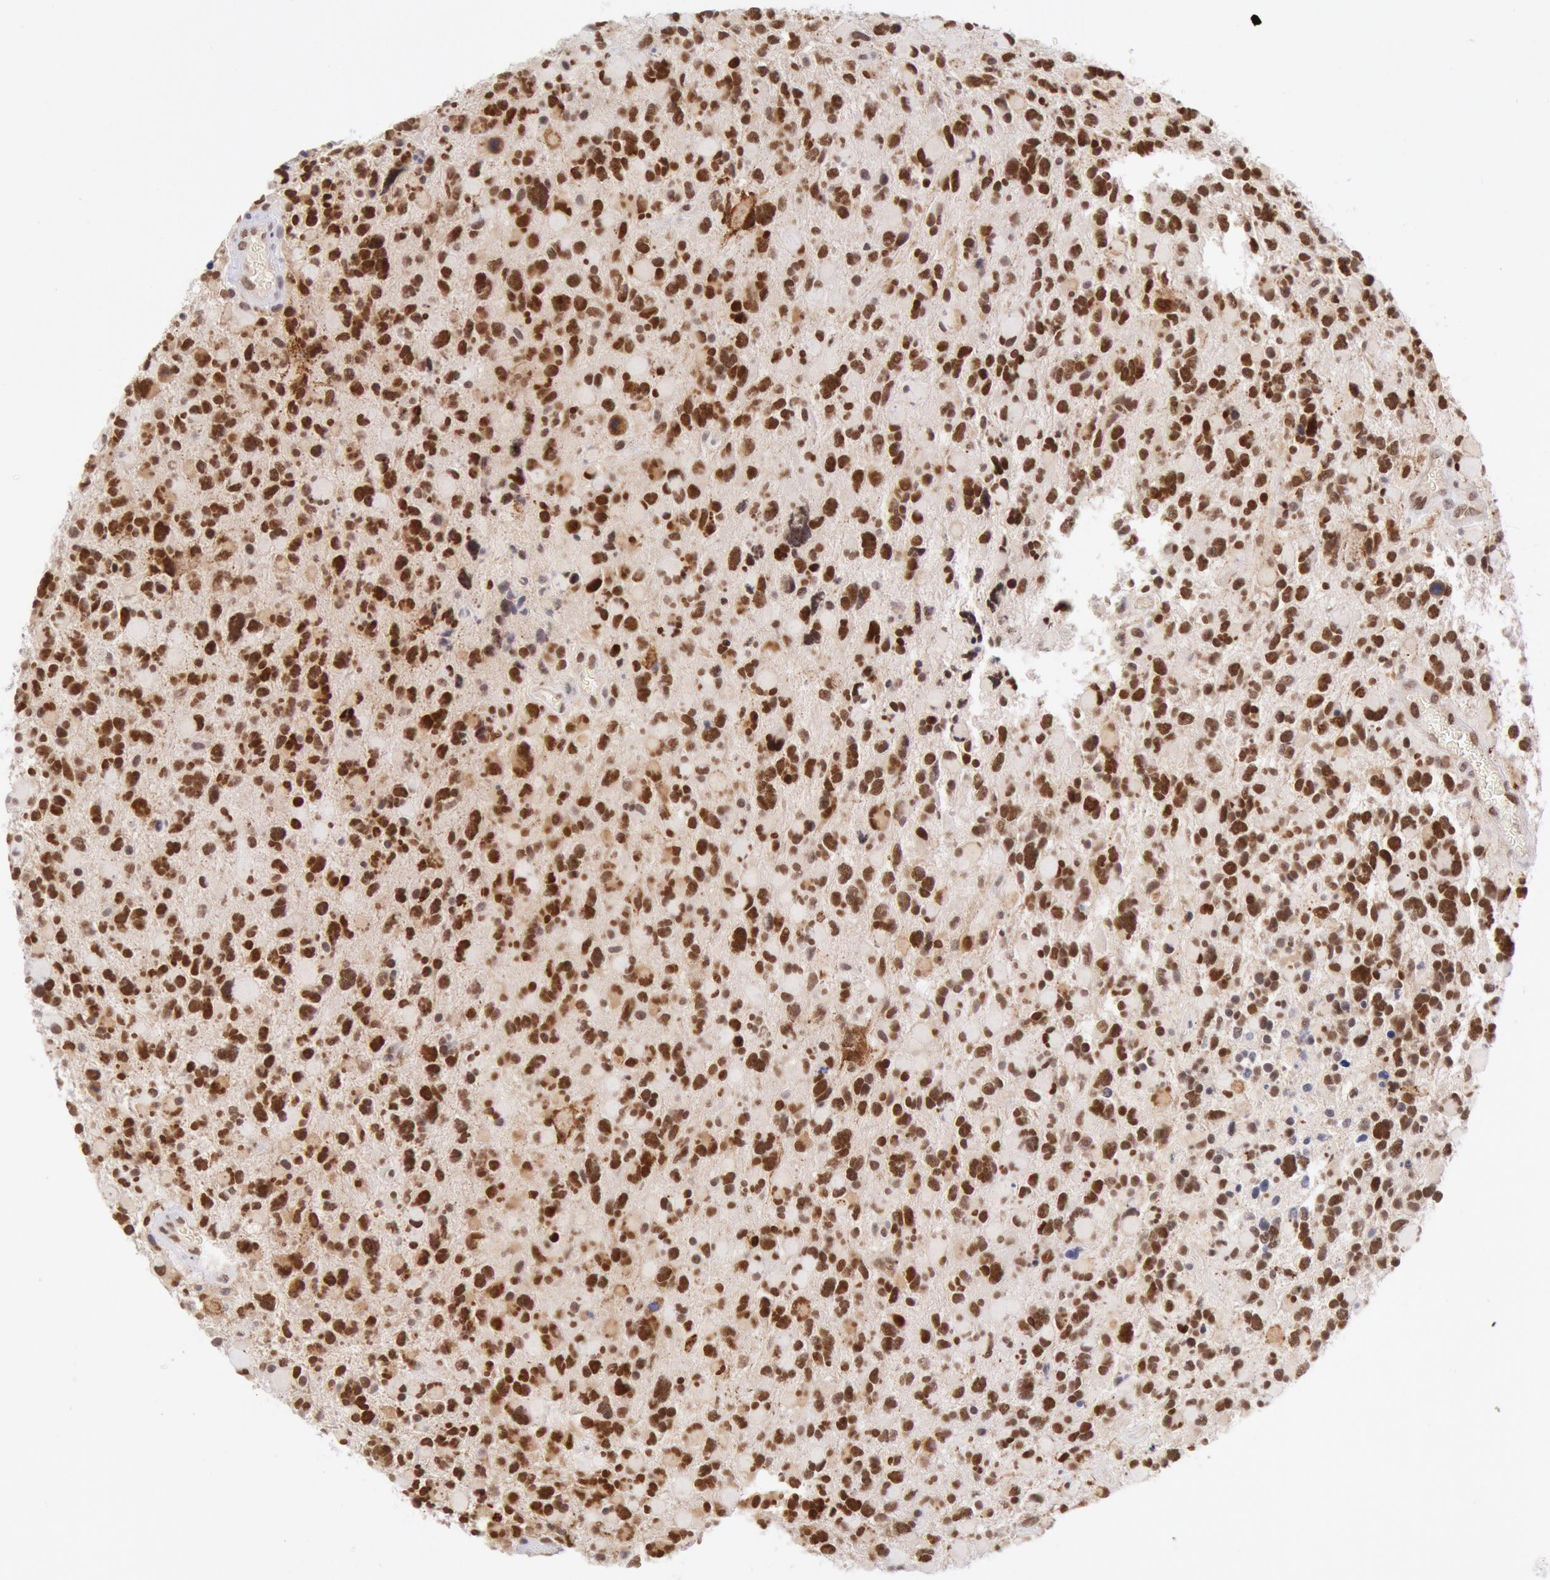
{"staining": {"intensity": "strong", "quantity": ">75%", "location": "nuclear"}, "tissue": "glioma", "cell_type": "Tumor cells", "image_type": "cancer", "snomed": [{"axis": "morphology", "description": "Glioma, malignant, High grade"}, {"axis": "topography", "description": "Brain"}], "caption": "Strong nuclear expression for a protein is present in about >75% of tumor cells of malignant glioma (high-grade) using IHC.", "gene": "CDKN2B", "patient": {"sex": "female", "age": 37}}